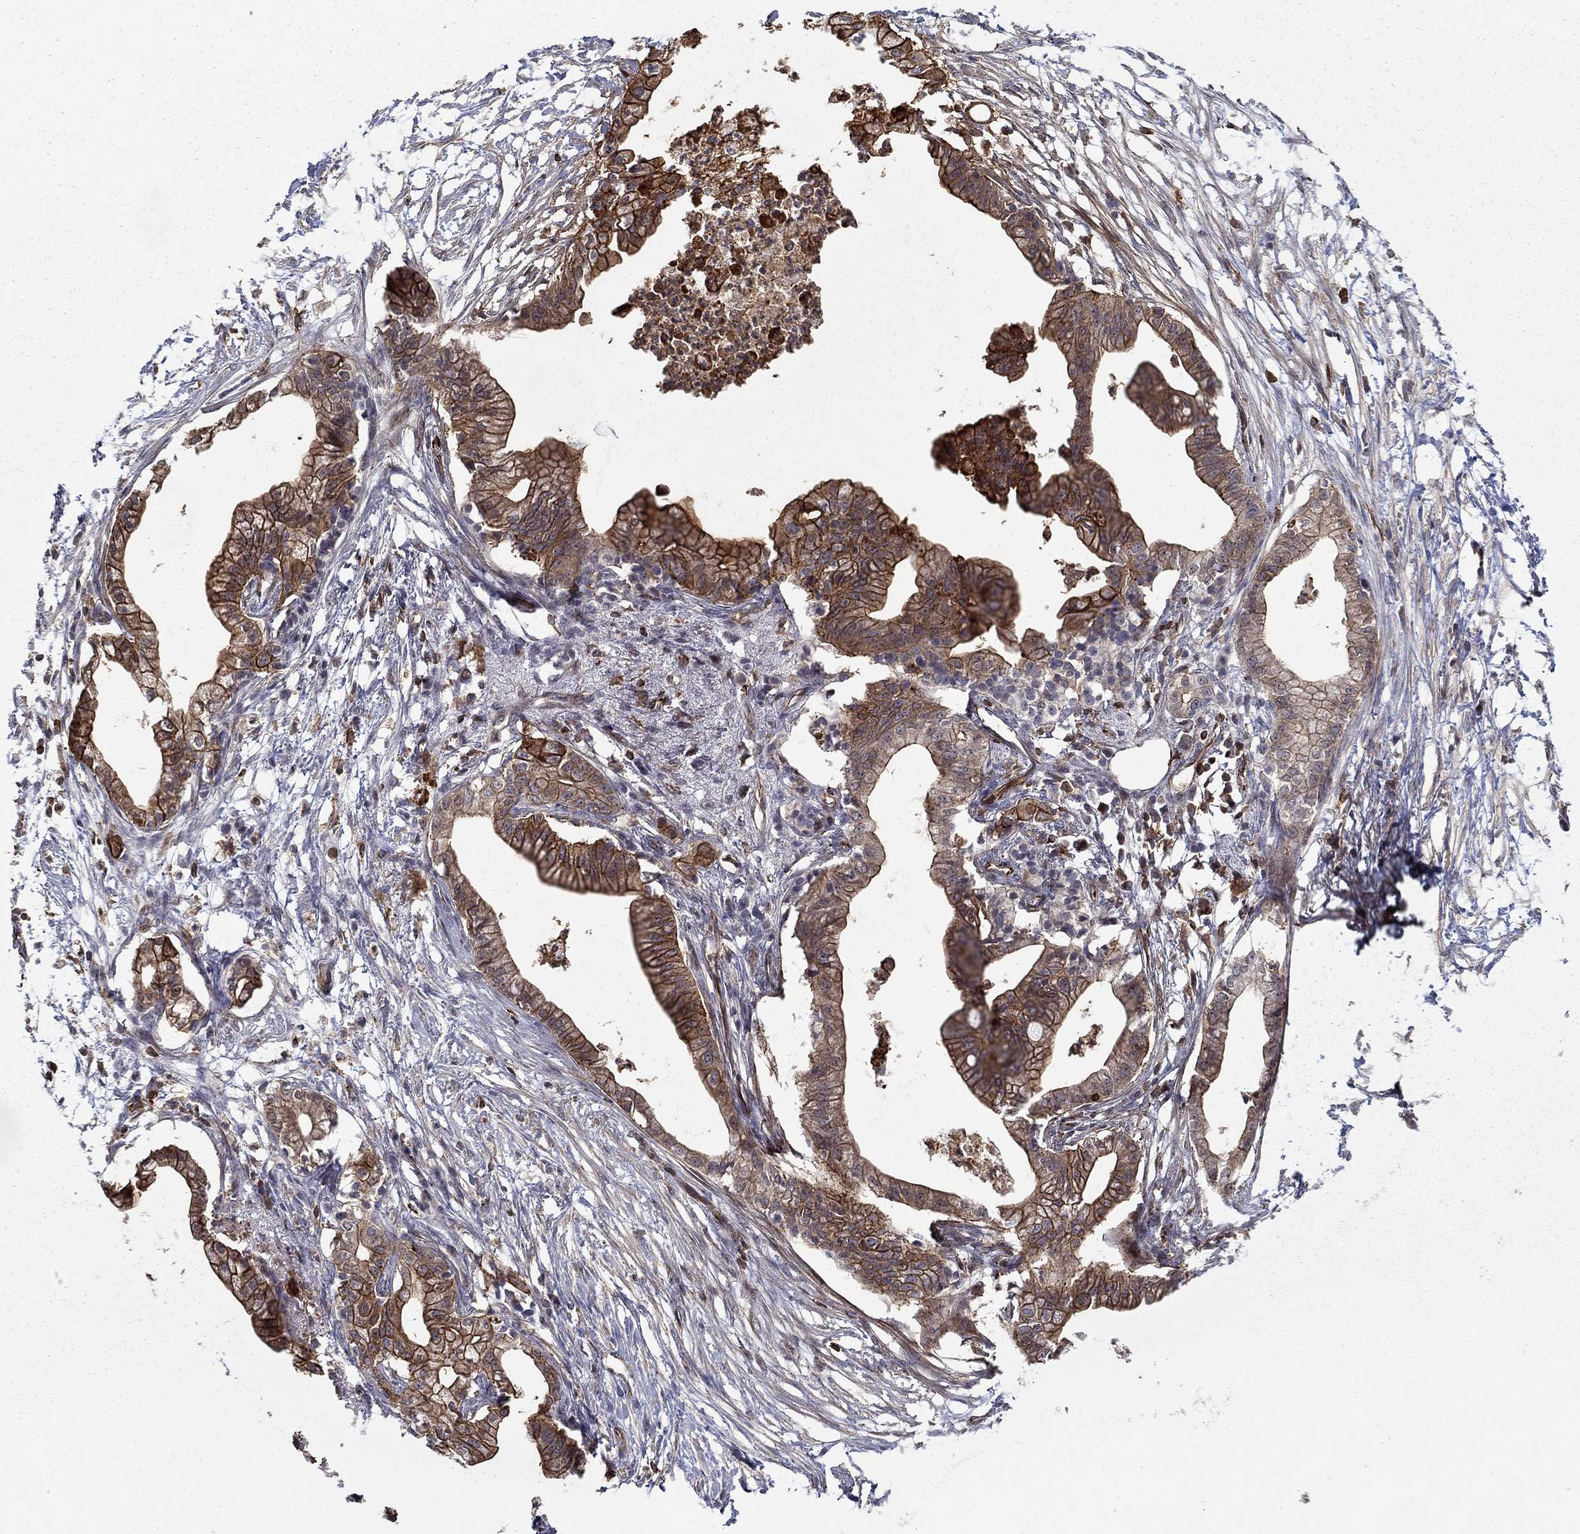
{"staining": {"intensity": "strong", "quantity": "25%-75%", "location": "cytoplasmic/membranous"}, "tissue": "pancreatic cancer", "cell_type": "Tumor cells", "image_type": "cancer", "snomed": [{"axis": "morphology", "description": "Normal tissue, NOS"}, {"axis": "morphology", "description": "Adenocarcinoma, NOS"}, {"axis": "topography", "description": "Pancreas"}], "caption": "An IHC image of neoplastic tissue is shown. Protein staining in brown labels strong cytoplasmic/membranous positivity in pancreatic adenocarcinoma within tumor cells. The staining is performed using DAB brown chromogen to label protein expression. The nuclei are counter-stained blue using hematoxylin.", "gene": "ADM", "patient": {"sex": "female", "age": 58}}